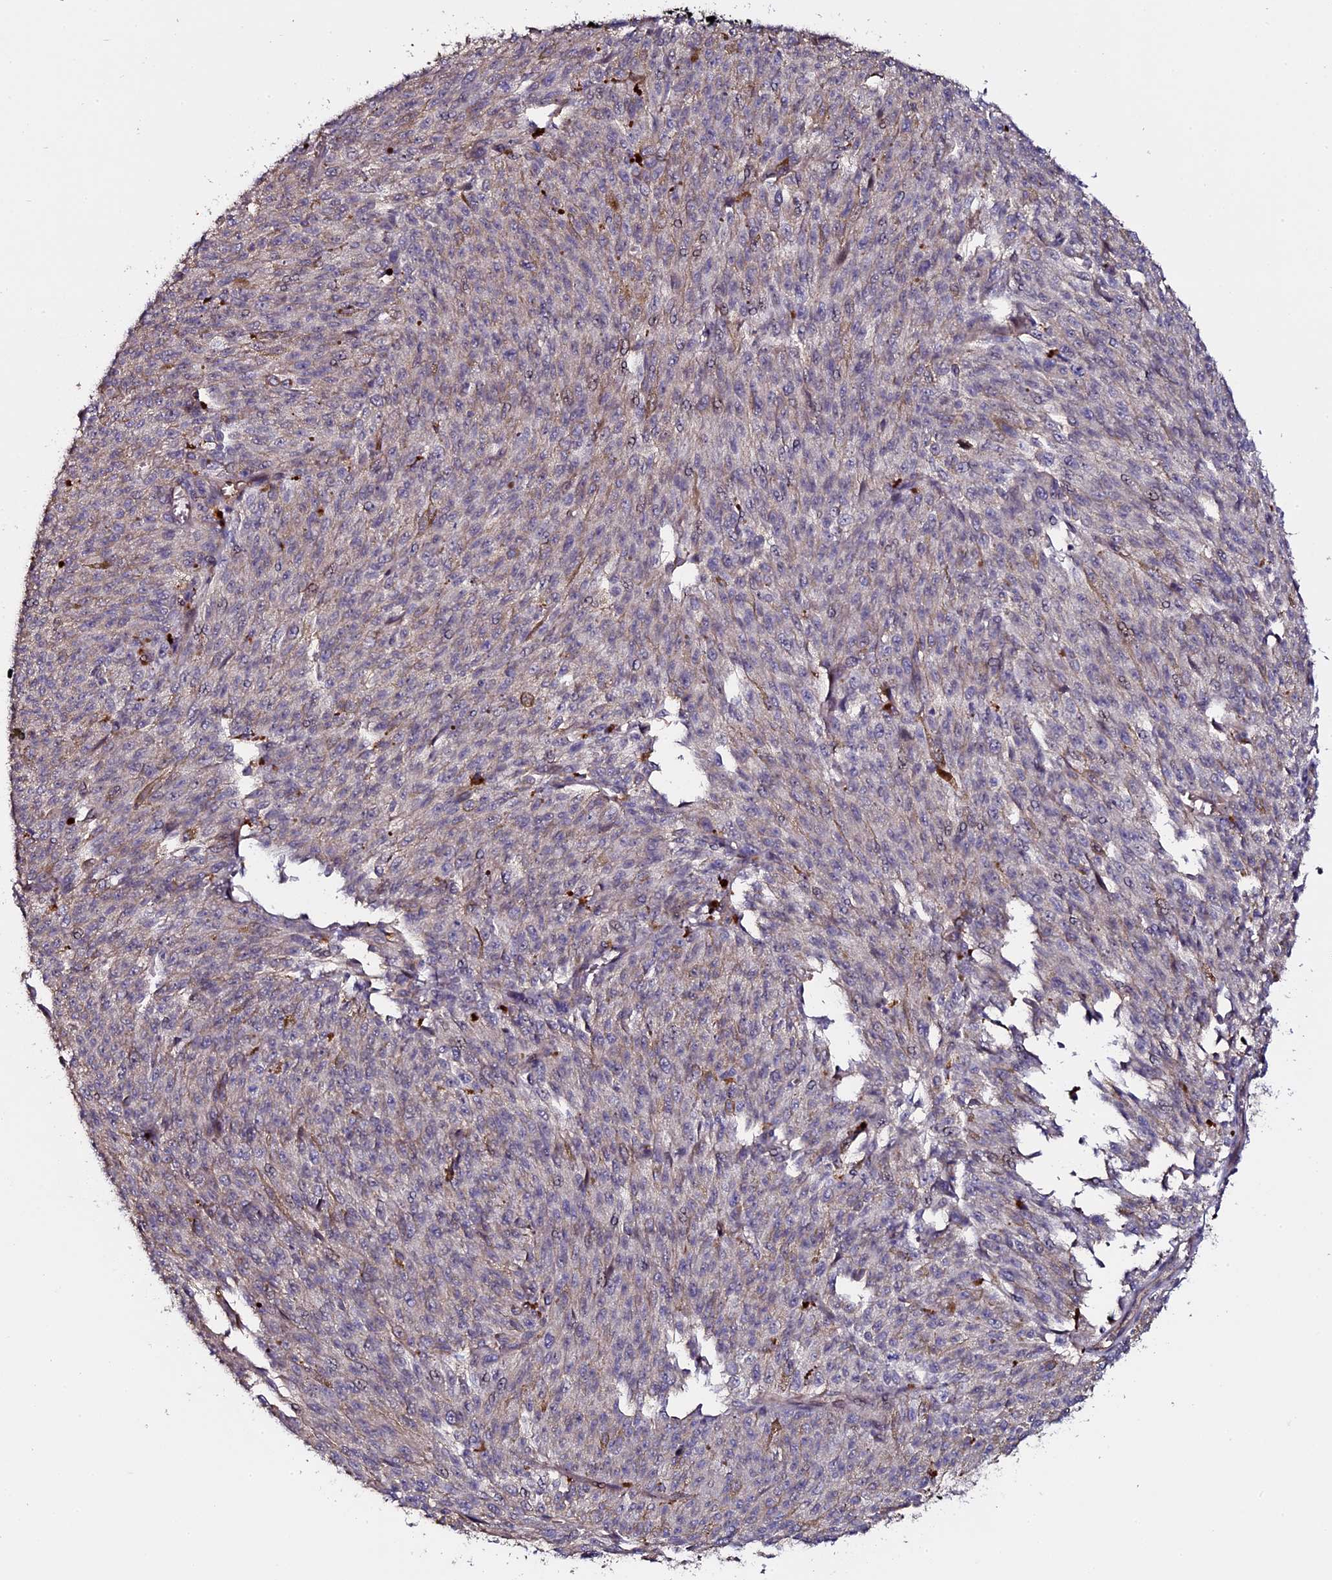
{"staining": {"intensity": "negative", "quantity": "none", "location": "none"}, "tissue": "melanoma", "cell_type": "Tumor cells", "image_type": "cancer", "snomed": [{"axis": "morphology", "description": "Malignant melanoma, NOS"}, {"axis": "topography", "description": "Skin"}], "caption": "Human malignant melanoma stained for a protein using IHC exhibits no staining in tumor cells.", "gene": "LYG2", "patient": {"sex": "female", "age": 52}}